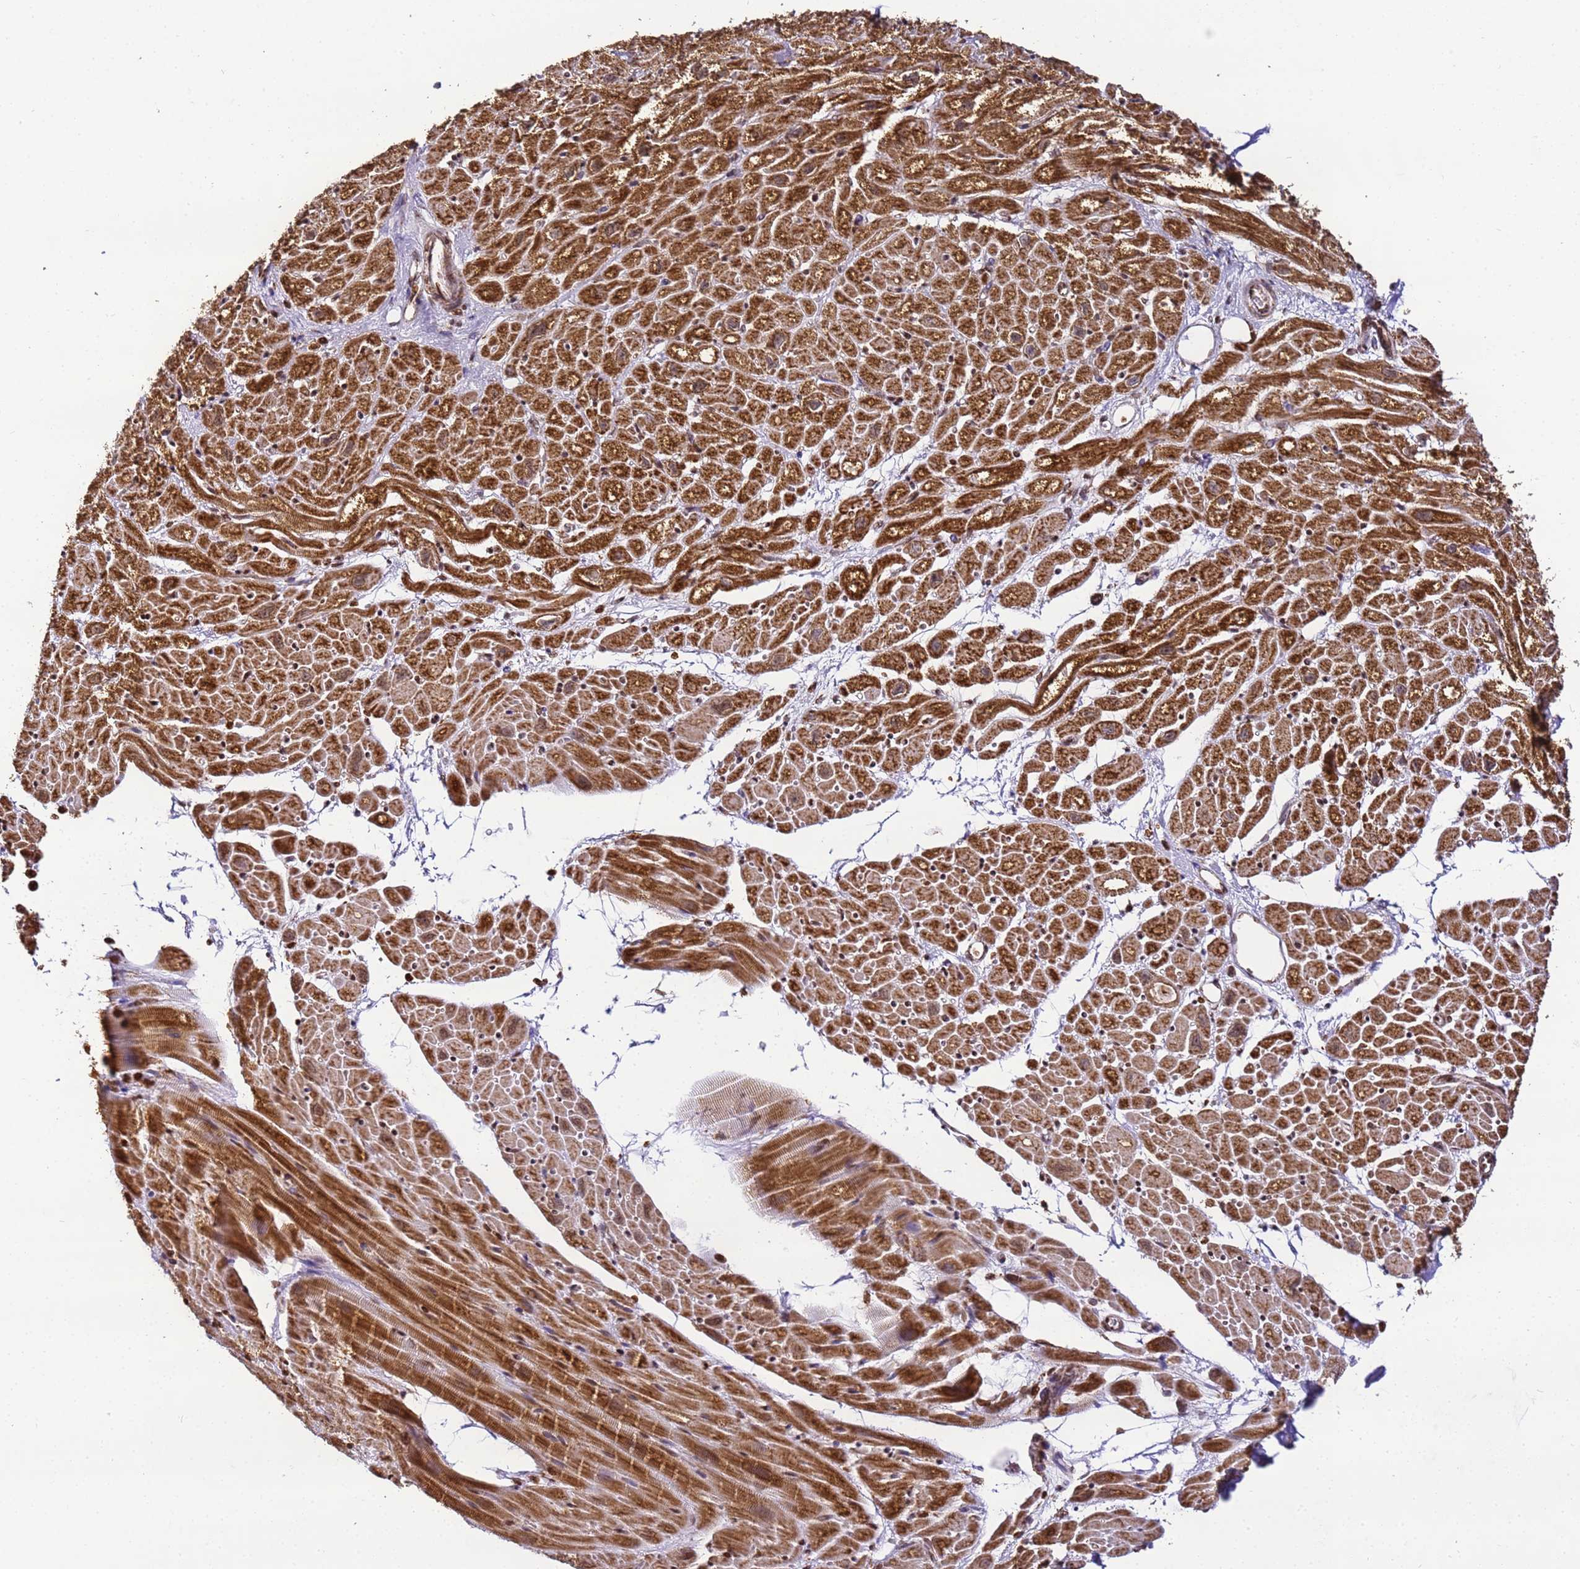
{"staining": {"intensity": "strong", "quantity": ">75%", "location": "cytoplasmic/membranous,nuclear"}, "tissue": "heart muscle", "cell_type": "Cardiomyocytes", "image_type": "normal", "snomed": [{"axis": "morphology", "description": "Normal tissue, NOS"}, {"axis": "topography", "description": "Heart"}], "caption": "High-magnification brightfield microscopy of unremarkable heart muscle stained with DAB (brown) and counterstained with hematoxylin (blue). cardiomyocytes exhibit strong cytoplasmic/membranous,nuclear positivity is seen in approximately>75% of cells.", "gene": "HSPE1", "patient": {"sex": "male", "age": 50}}